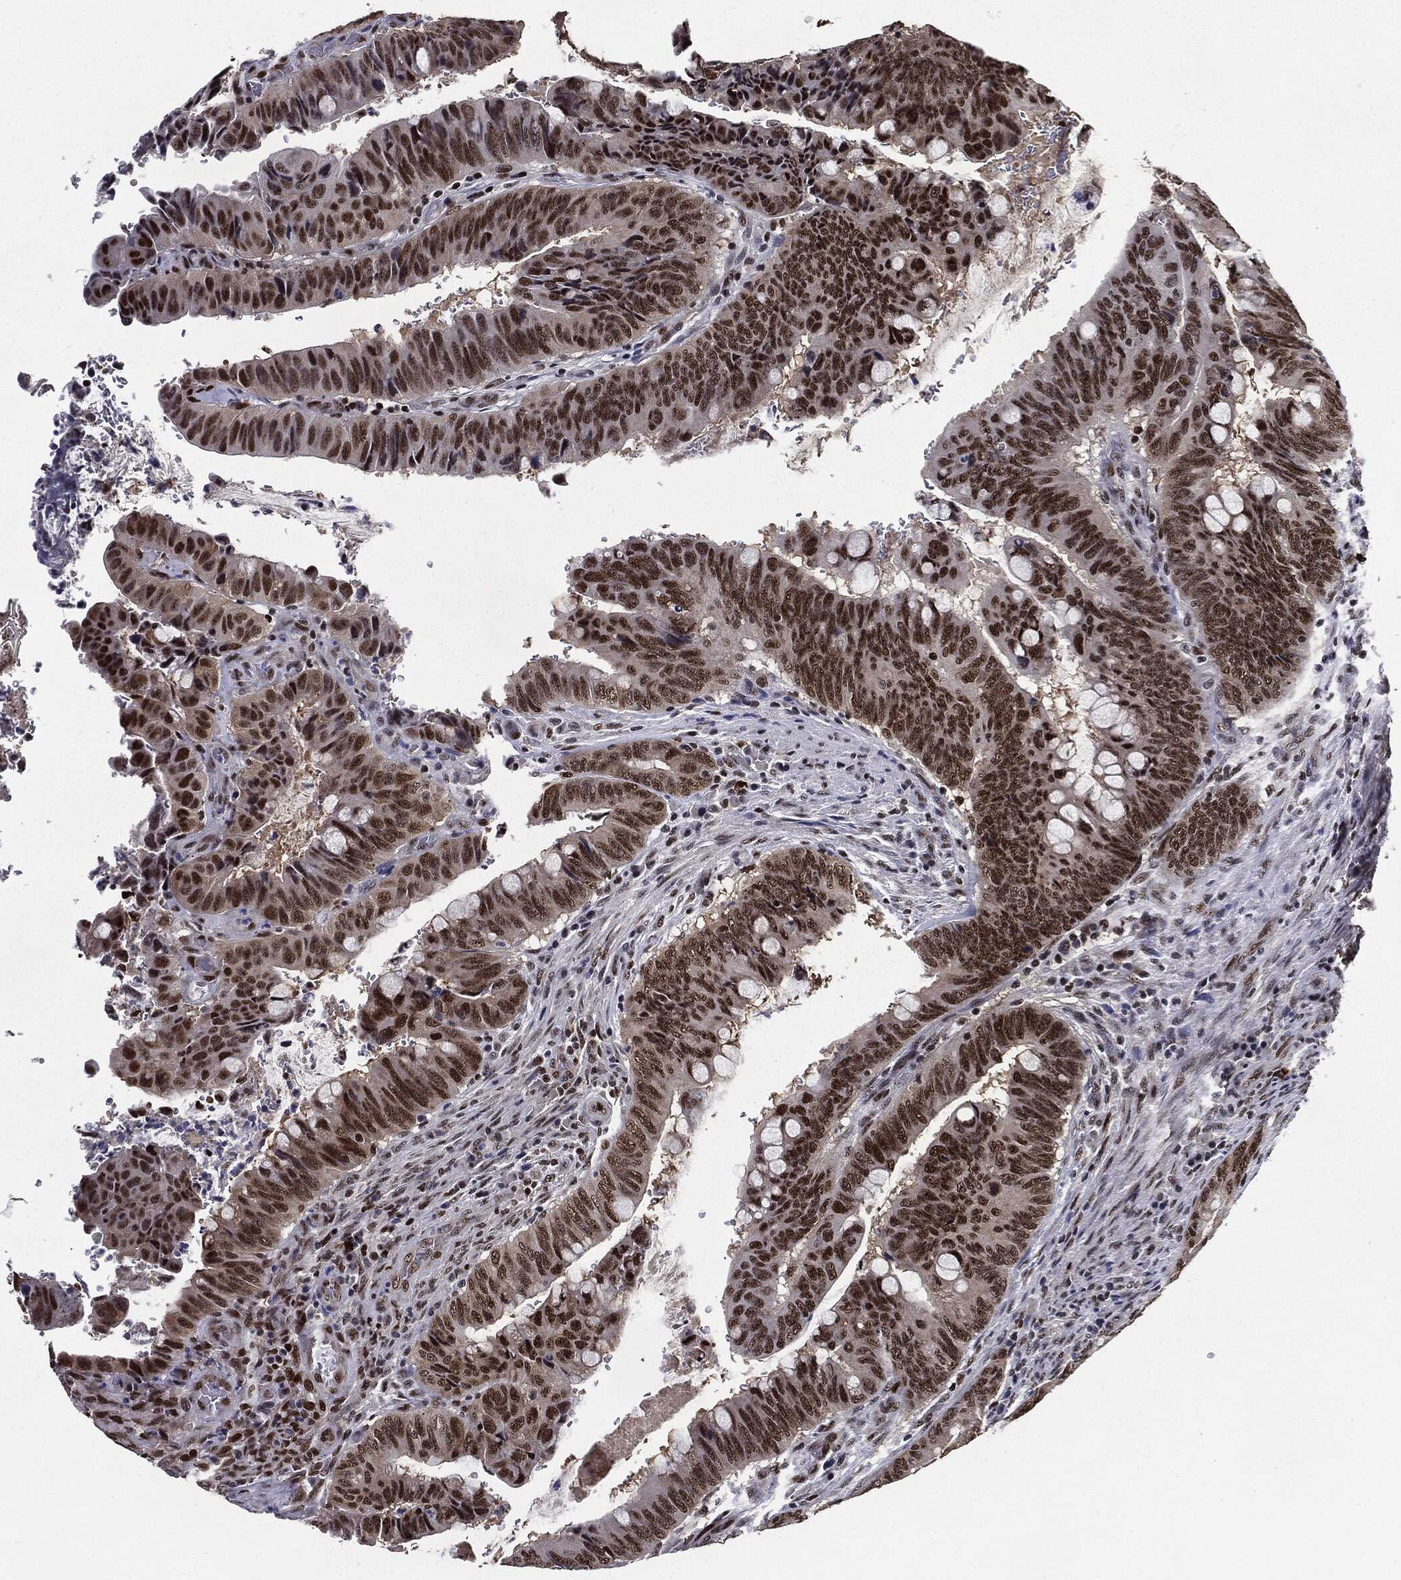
{"staining": {"intensity": "strong", "quantity": ">75%", "location": "nuclear"}, "tissue": "colorectal cancer", "cell_type": "Tumor cells", "image_type": "cancer", "snomed": [{"axis": "morphology", "description": "Normal tissue, NOS"}, {"axis": "morphology", "description": "Adenocarcinoma, NOS"}, {"axis": "topography", "description": "Rectum"}, {"axis": "topography", "description": "Peripheral nerve tissue"}], "caption": "Immunohistochemical staining of colorectal adenocarcinoma shows strong nuclear protein staining in about >75% of tumor cells.", "gene": "JUN", "patient": {"sex": "male", "age": 92}}